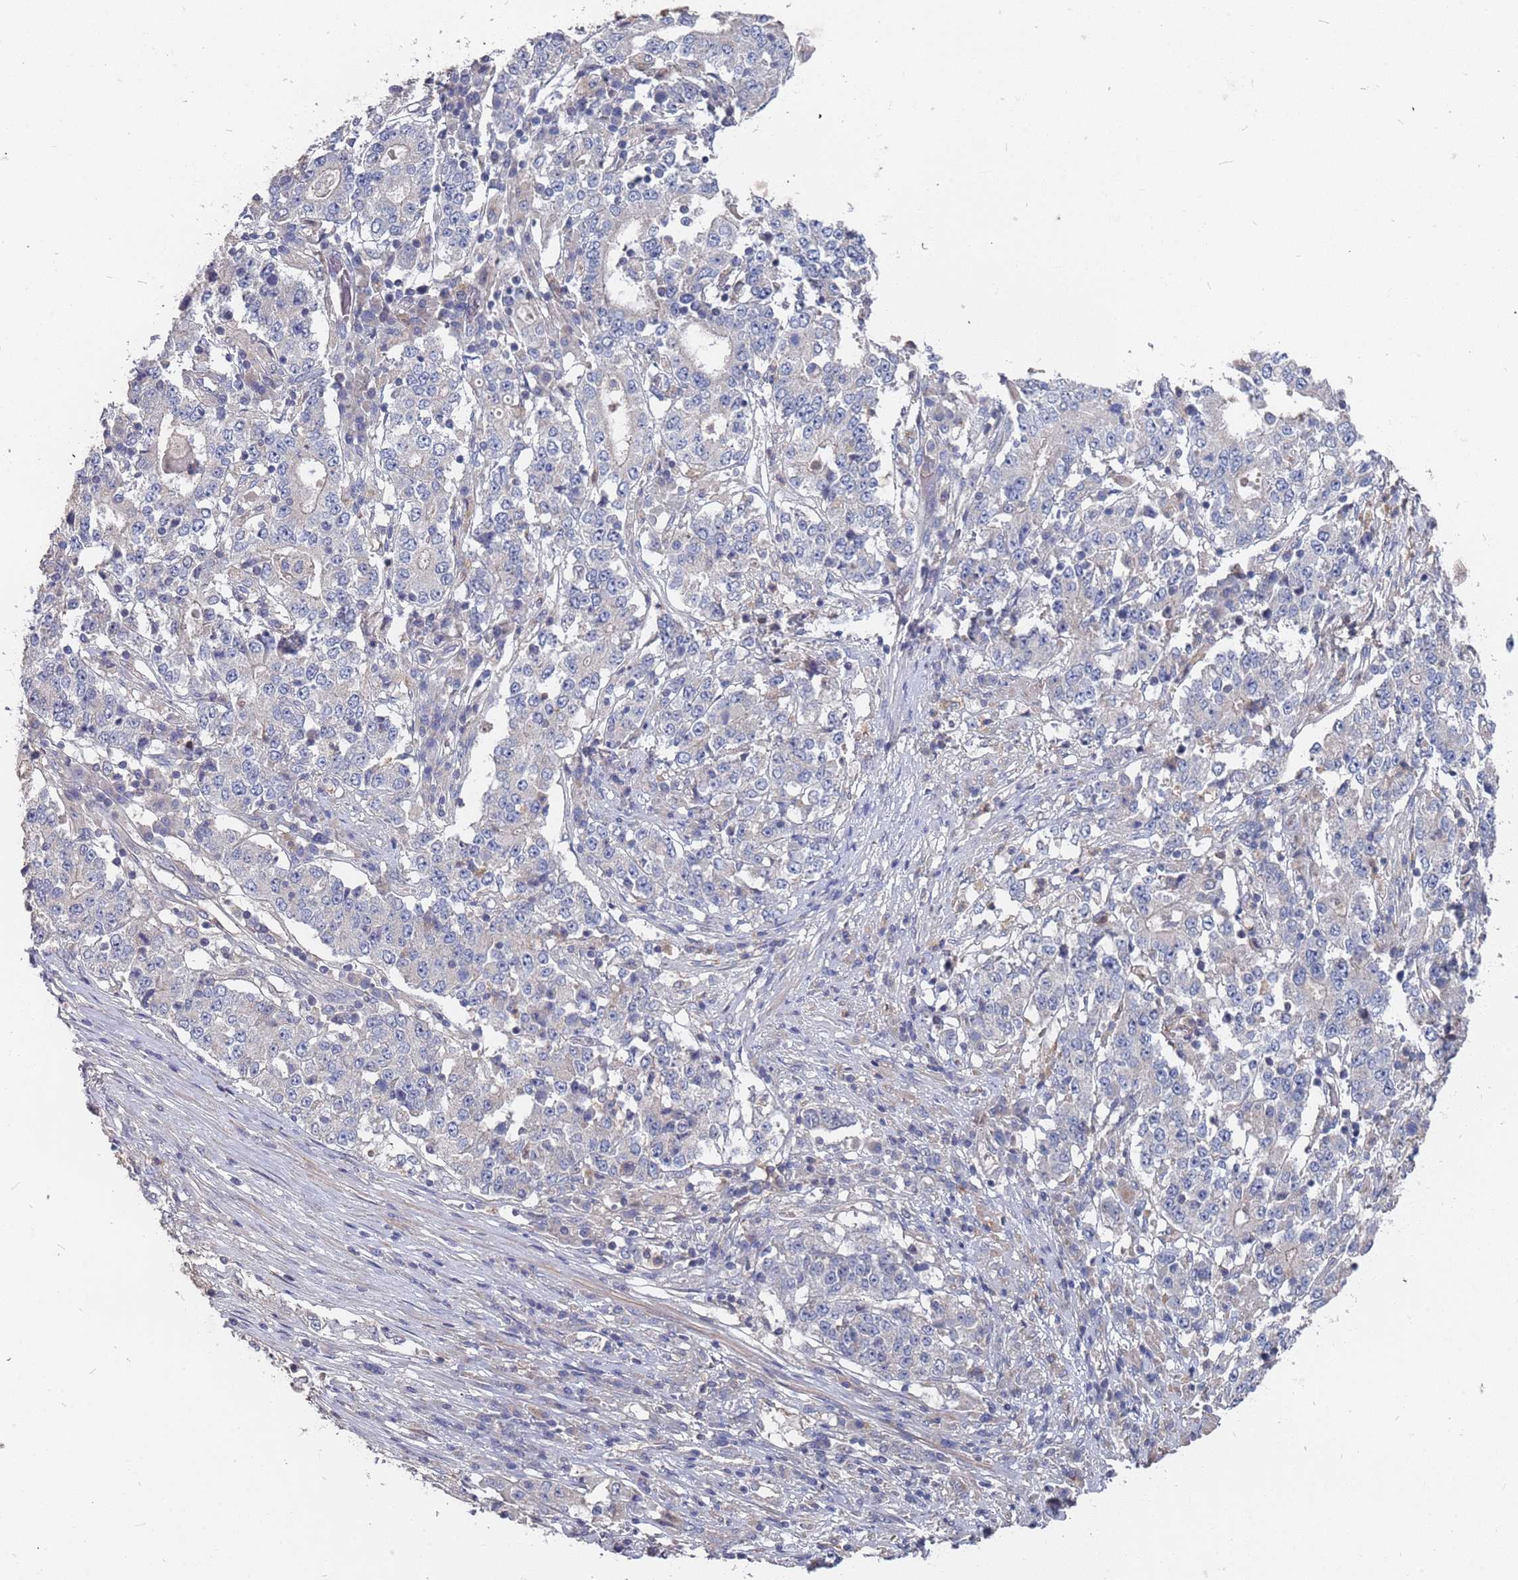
{"staining": {"intensity": "negative", "quantity": "none", "location": "none"}, "tissue": "stomach cancer", "cell_type": "Tumor cells", "image_type": "cancer", "snomed": [{"axis": "morphology", "description": "Adenocarcinoma, NOS"}, {"axis": "topography", "description": "Stomach"}], "caption": "This is an immunohistochemistry (IHC) photomicrograph of stomach cancer. There is no expression in tumor cells.", "gene": "TCEANC2", "patient": {"sex": "male", "age": 59}}